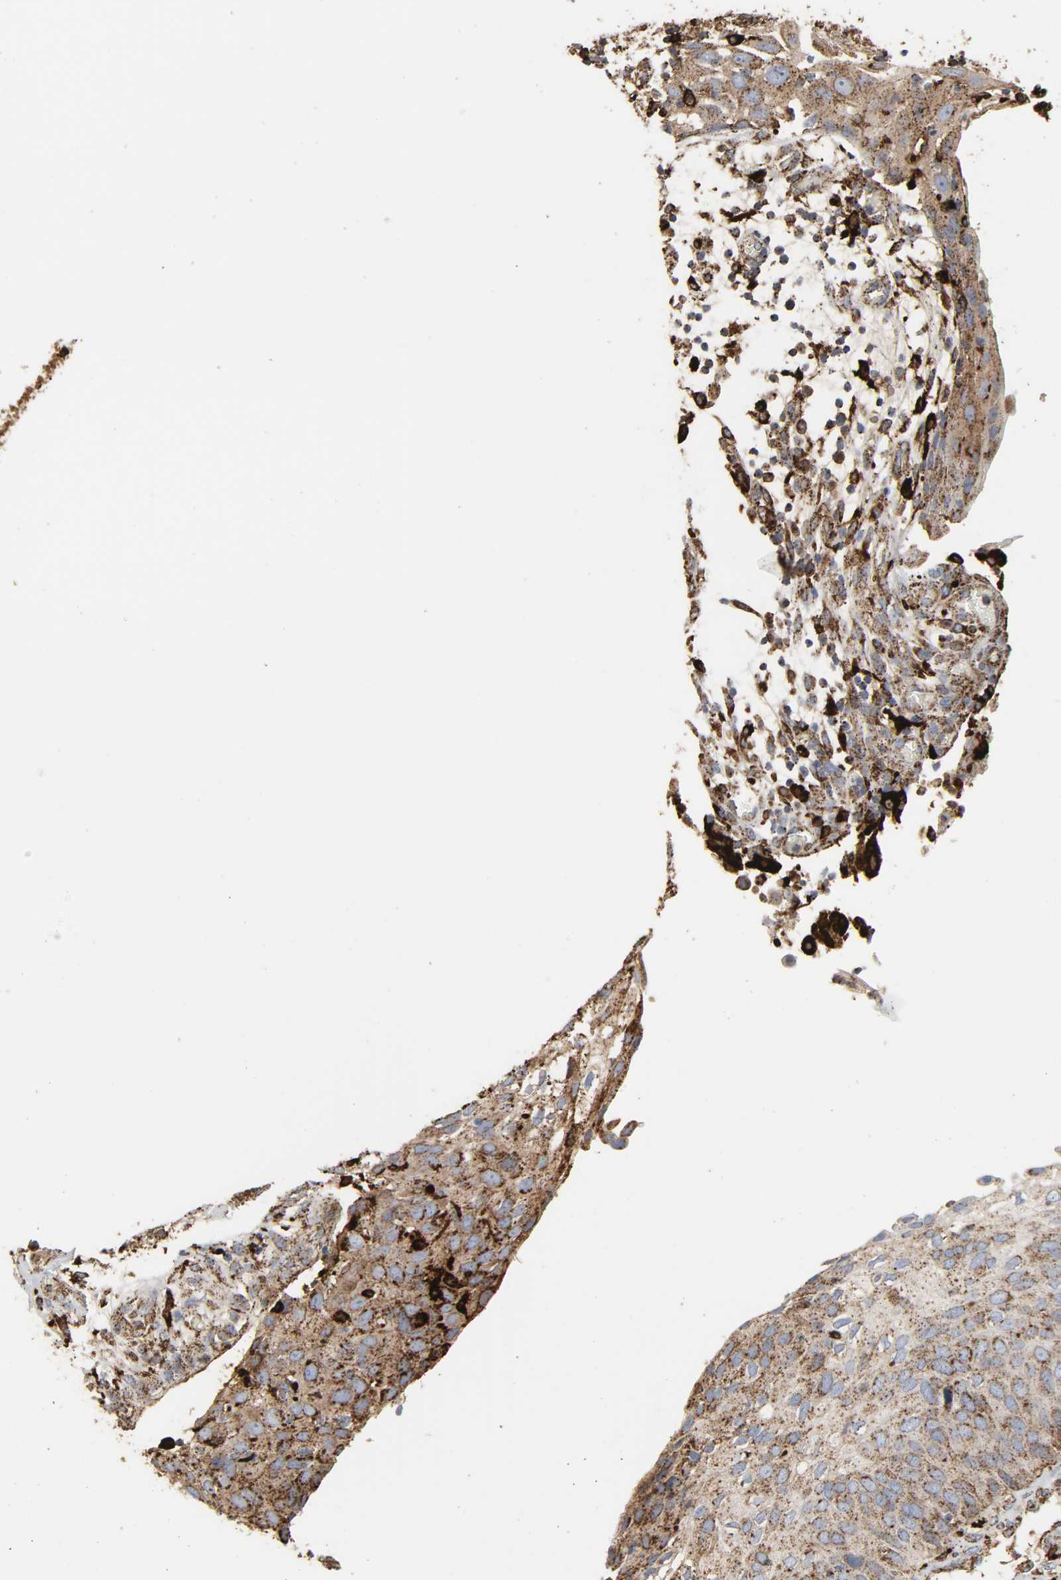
{"staining": {"intensity": "moderate", "quantity": ">75%", "location": "cytoplasmic/membranous"}, "tissue": "skin cancer", "cell_type": "Tumor cells", "image_type": "cancer", "snomed": [{"axis": "morphology", "description": "Squamous cell carcinoma, NOS"}, {"axis": "topography", "description": "Skin"}], "caption": "Immunohistochemical staining of human skin cancer (squamous cell carcinoma) reveals moderate cytoplasmic/membranous protein expression in approximately >75% of tumor cells. (Brightfield microscopy of DAB IHC at high magnification).", "gene": "PSAP", "patient": {"sex": "male", "age": 87}}